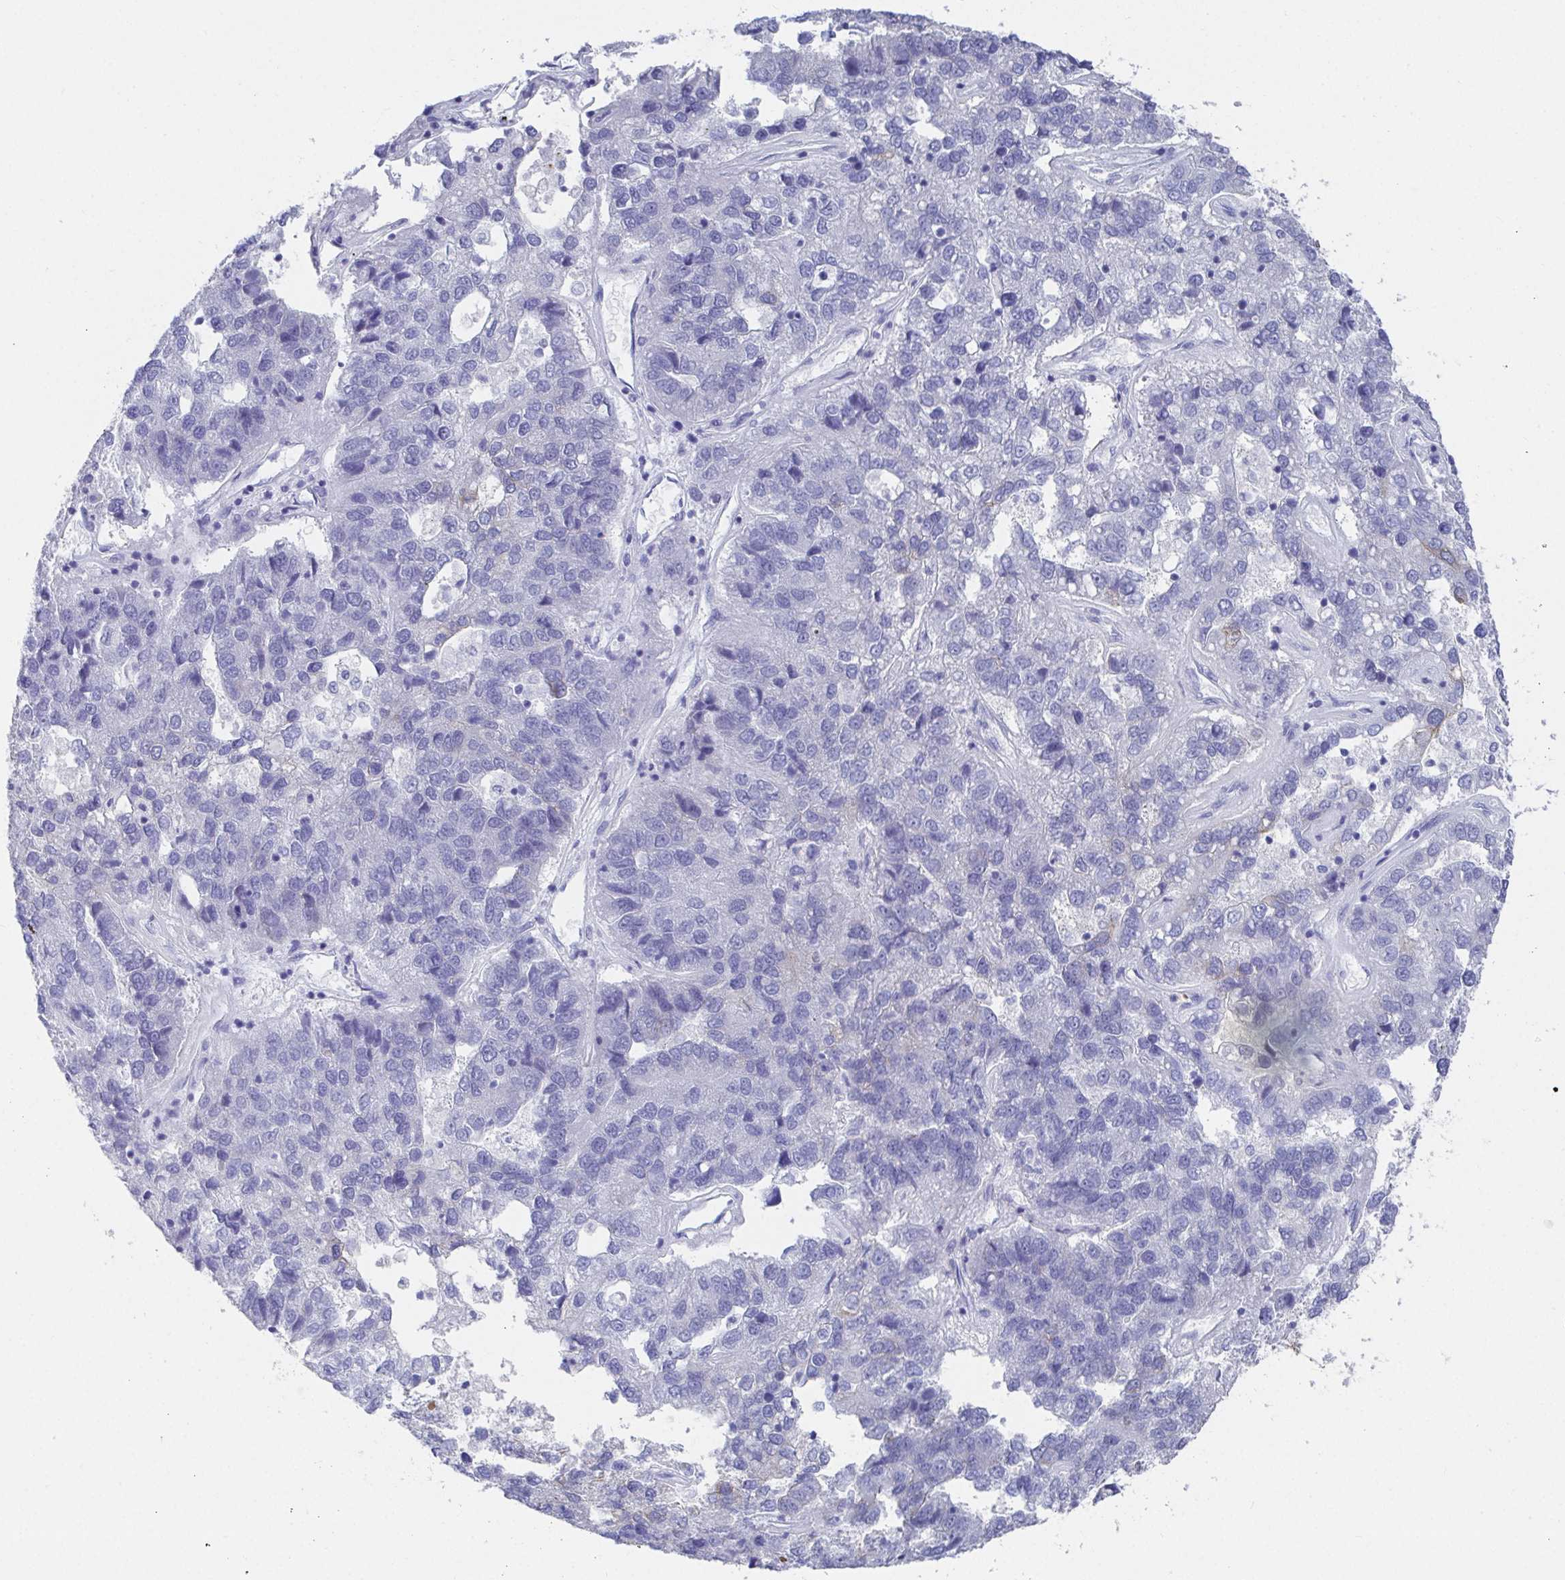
{"staining": {"intensity": "moderate", "quantity": "<25%", "location": "cytoplasmic/membranous"}, "tissue": "pancreatic cancer", "cell_type": "Tumor cells", "image_type": "cancer", "snomed": [{"axis": "morphology", "description": "Adenocarcinoma, NOS"}, {"axis": "topography", "description": "Pancreas"}], "caption": "Brown immunohistochemical staining in pancreatic cancer (adenocarcinoma) demonstrates moderate cytoplasmic/membranous expression in about <25% of tumor cells. Immunohistochemistry stains the protein in brown and the nuclei are stained blue.", "gene": "CLDN8", "patient": {"sex": "female", "age": 61}}